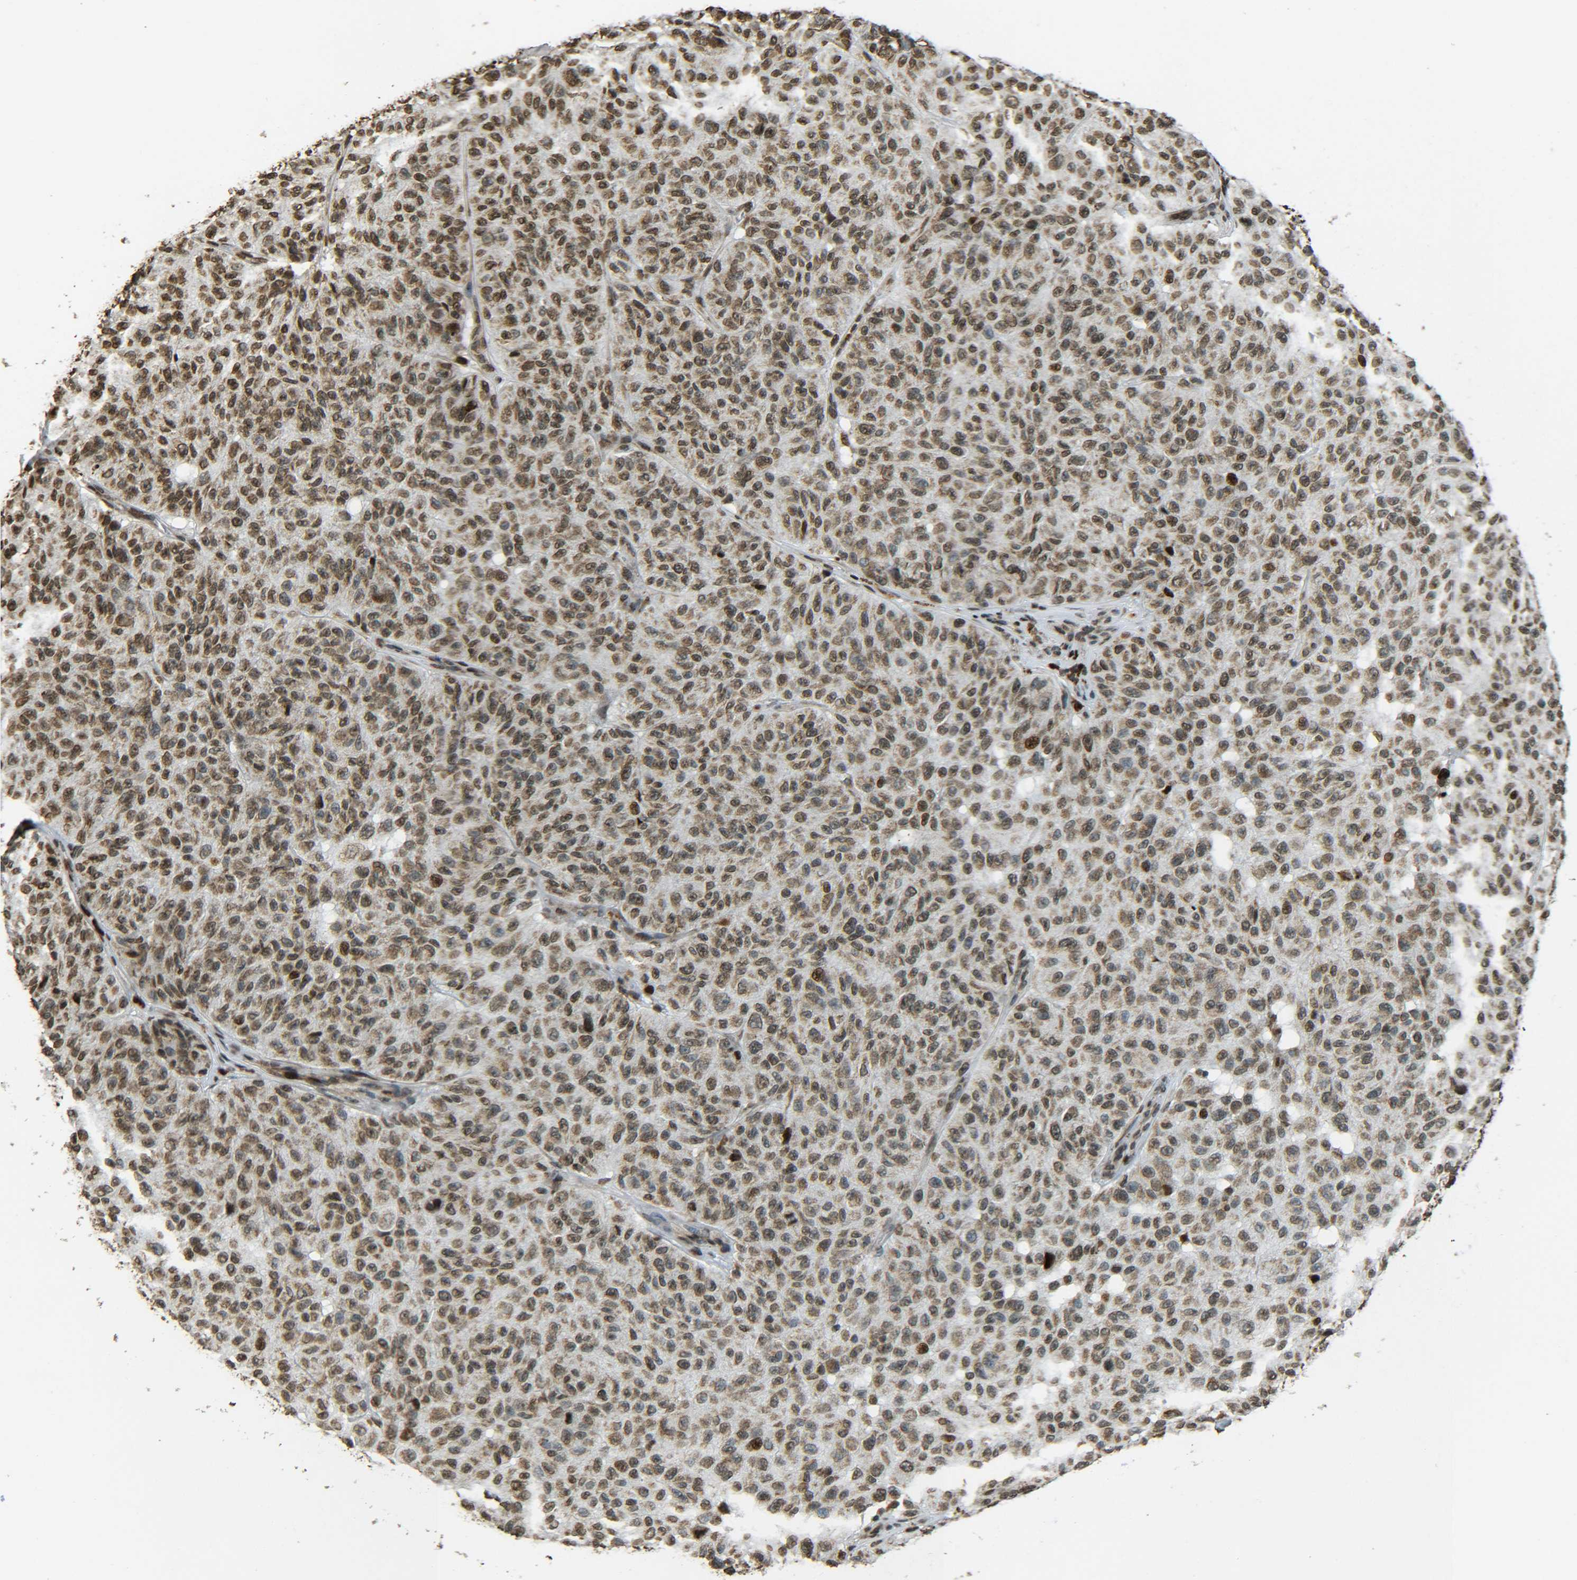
{"staining": {"intensity": "moderate", "quantity": ">75%", "location": "nuclear"}, "tissue": "melanoma", "cell_type": "Tumor cells", "image_type": "cancer", "snomed": [{"axis": "morphology", "description": "Malignant melanoma, NOS"}, {"axis": "topography", "description": "Skin"}], "caption": "This micrograph demonstrates immunohistochemistry staining of human melanoma, with medium moderate nuclear positivity in about >75% of tumor cells.", "gene": "NEUROG2", "patient": {"sex": "female", "age": 46}}